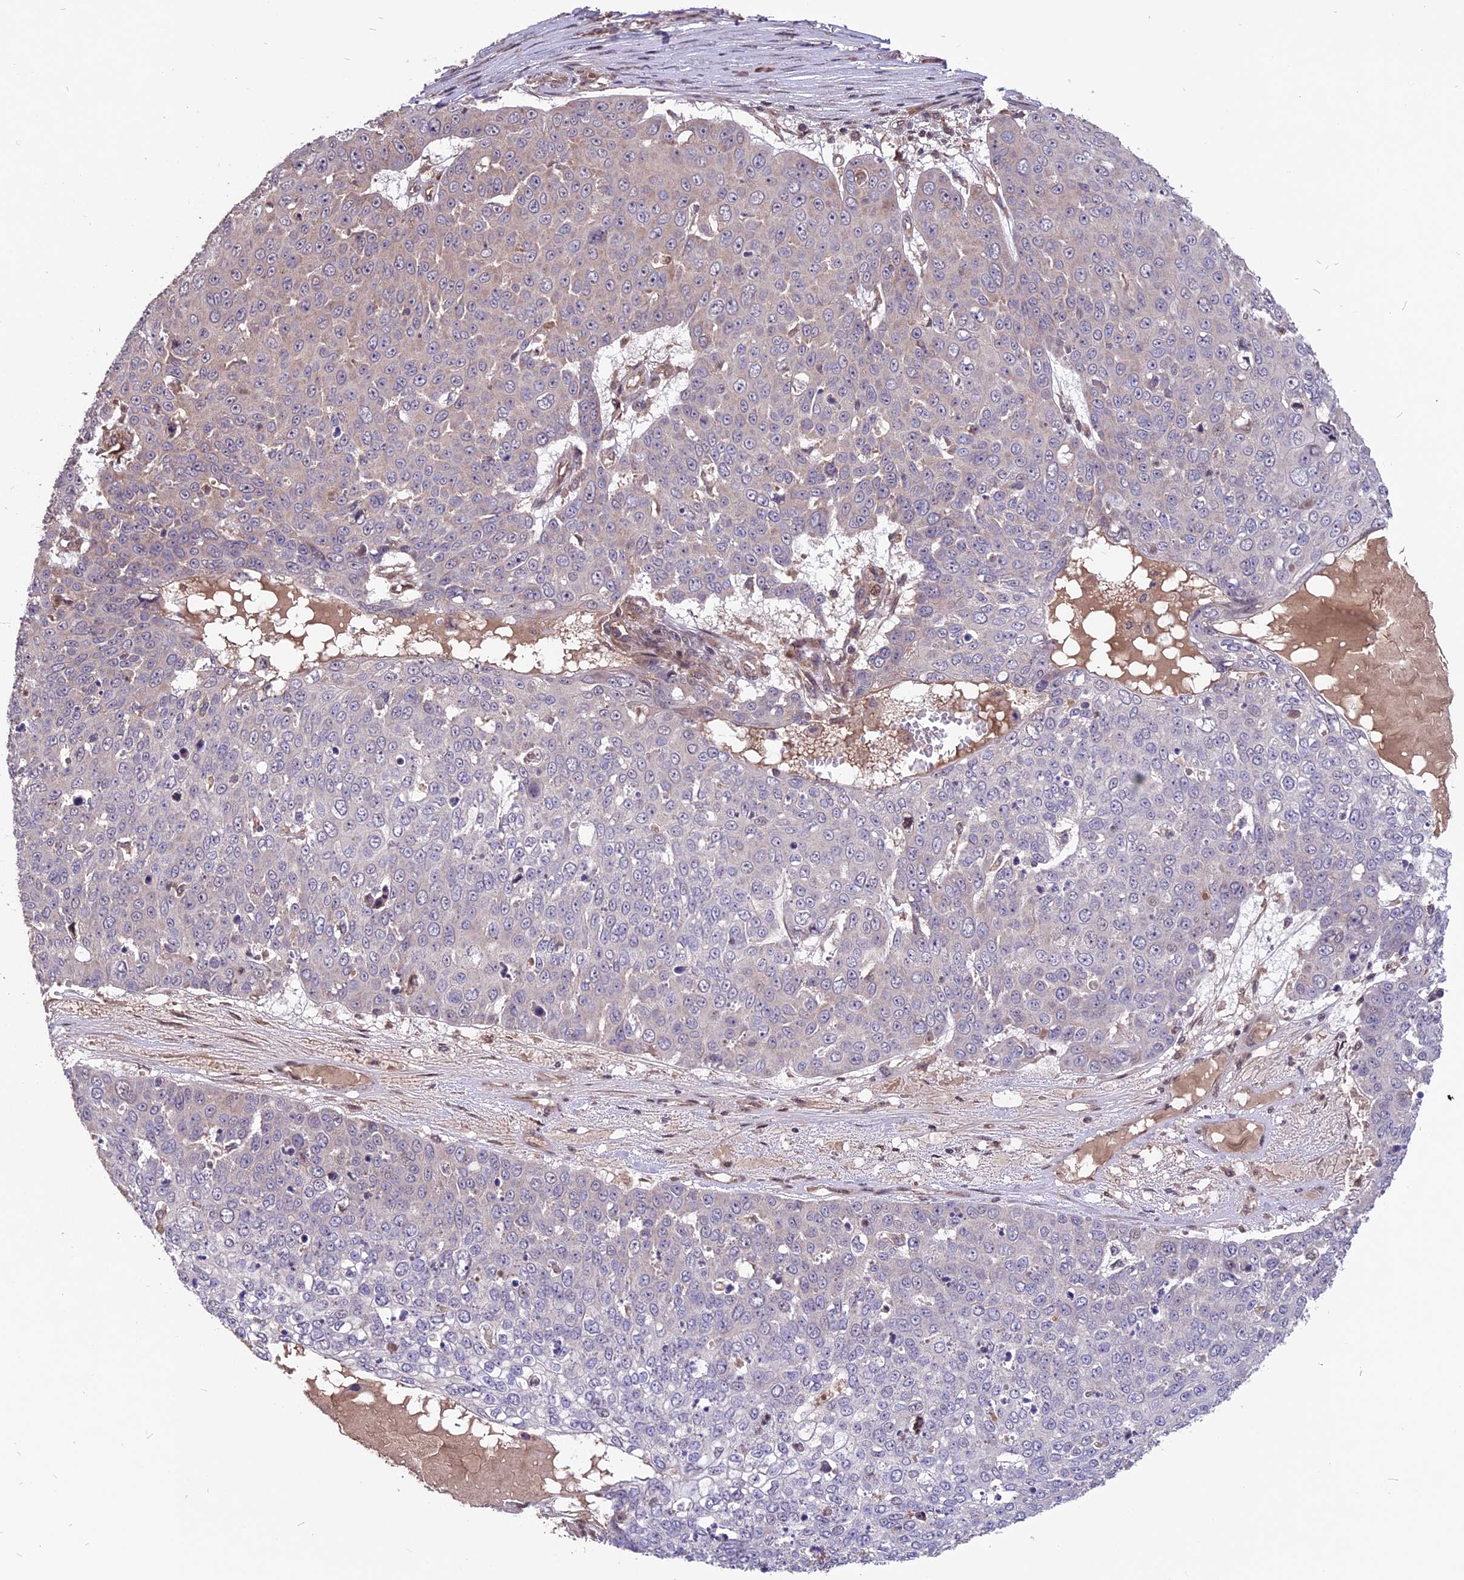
{"staining": {"intensity": "moderate", "quantity": "<25%", "location": "cytoplasmic/membranous"}, "tissue": "skin cancer", "cell_type": "Tumor cells", "image_type": "cancer", "snomed": [{"axis": "morphology", "description": "Squamous cell carcinoma, NOS"}, {"axis": "topography", "description": "Skin"}], "caption": "An immunohistochemistry micrograph of neoplastic tissue is shown. Protein staining in brown highlights moderate cytoplasmic/membranous positivity in squamous cell carcinoma (skin) within tumor cells. (Stains: DAB (3,3'-diaminobenzidine) in brown, nuclei in blue, Microscopy: brightfield microscopy at high magnification).", "gene": "ZNF598", "patient": {"sex": "male", "age": 71}}